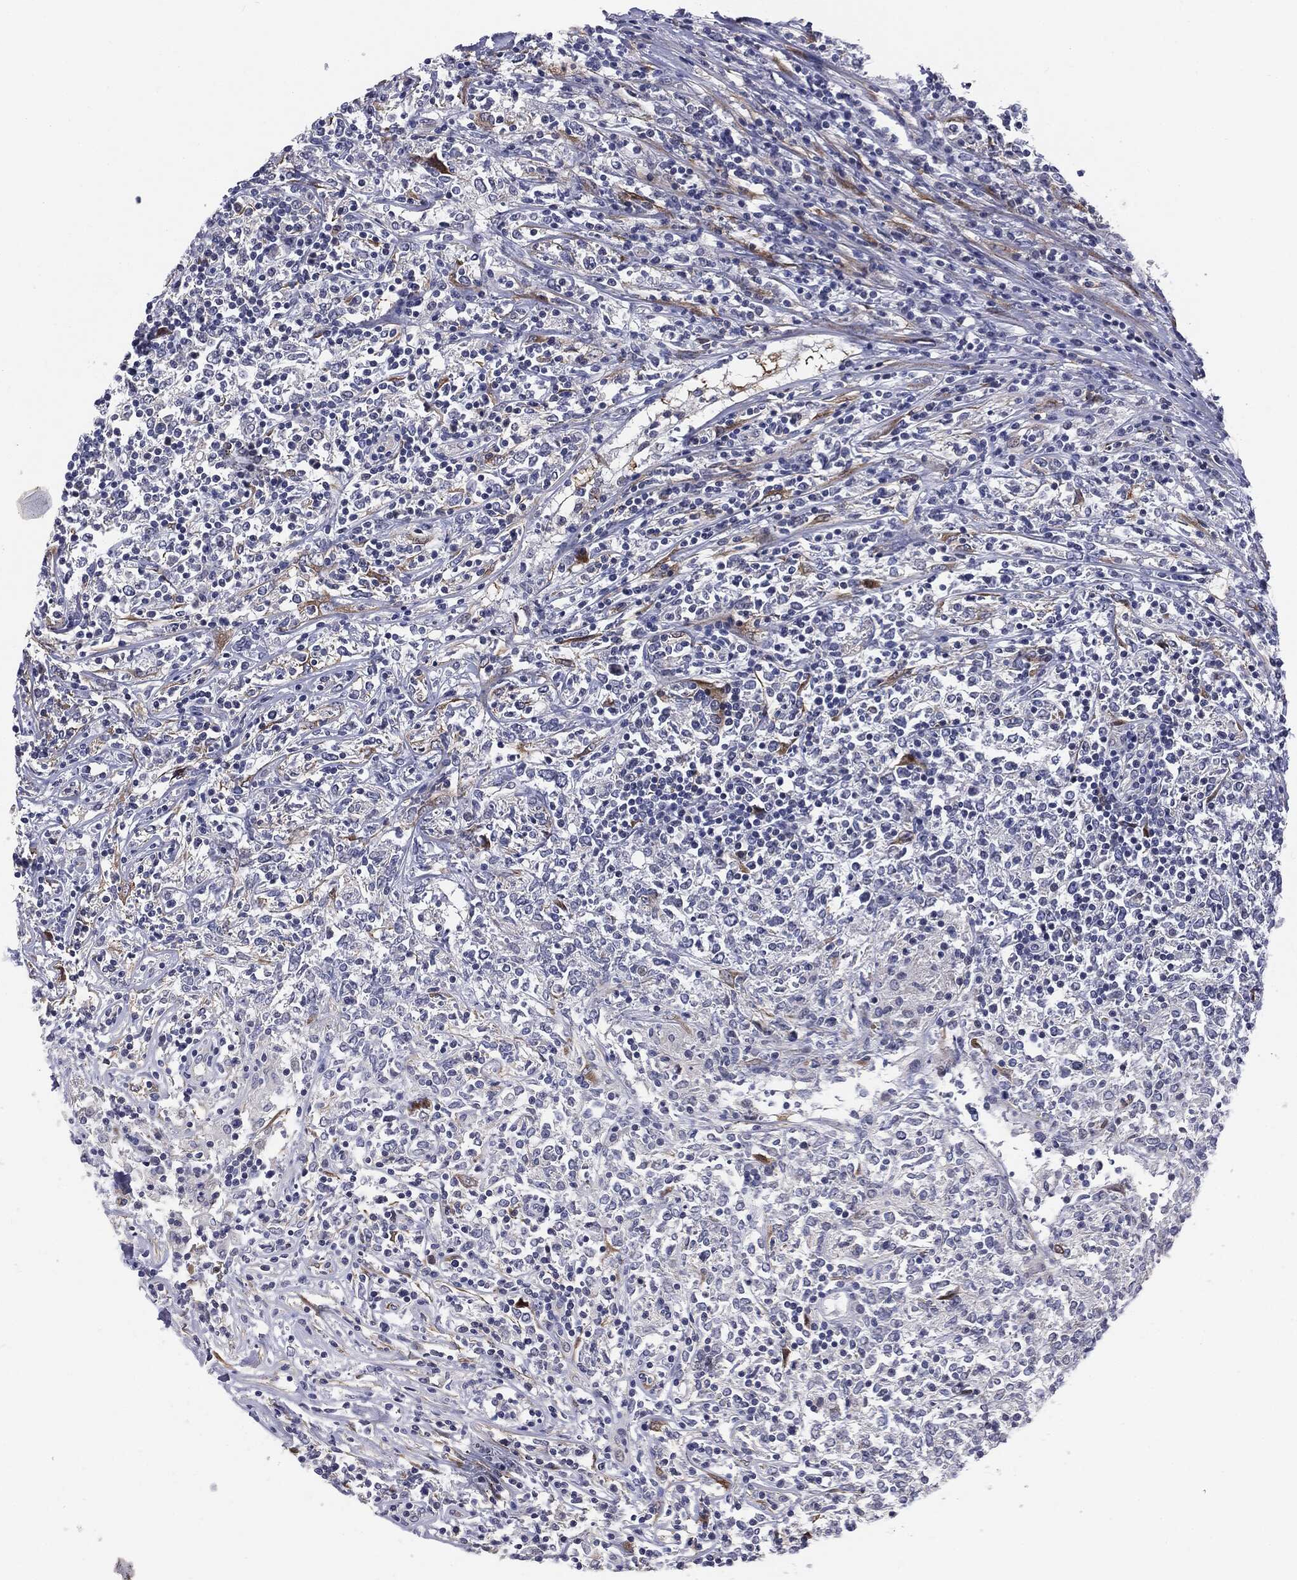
{"staining": {"intensity": "negative", "quantity": "none", "location": "none"}, "tissue": "lymphoma", "cell_type": "Tumor cells", "image_type": "cancer", "snomed": [{"axis": "morphology", "description": "Malignant lymphoma, non-Hodgkin's type, High grade"}, {"axis": "topography", "description": "Lymph node"}], "caption": "Immunohistochemistry (IHC) micrograph of high-grade malignant lymphoma, non-Hodgkin's type stained for a protein (brown), which demonstrates no staining in tumor cells.", "gene": "KRT5", "patient": {"sex": "female", "age": 84}}